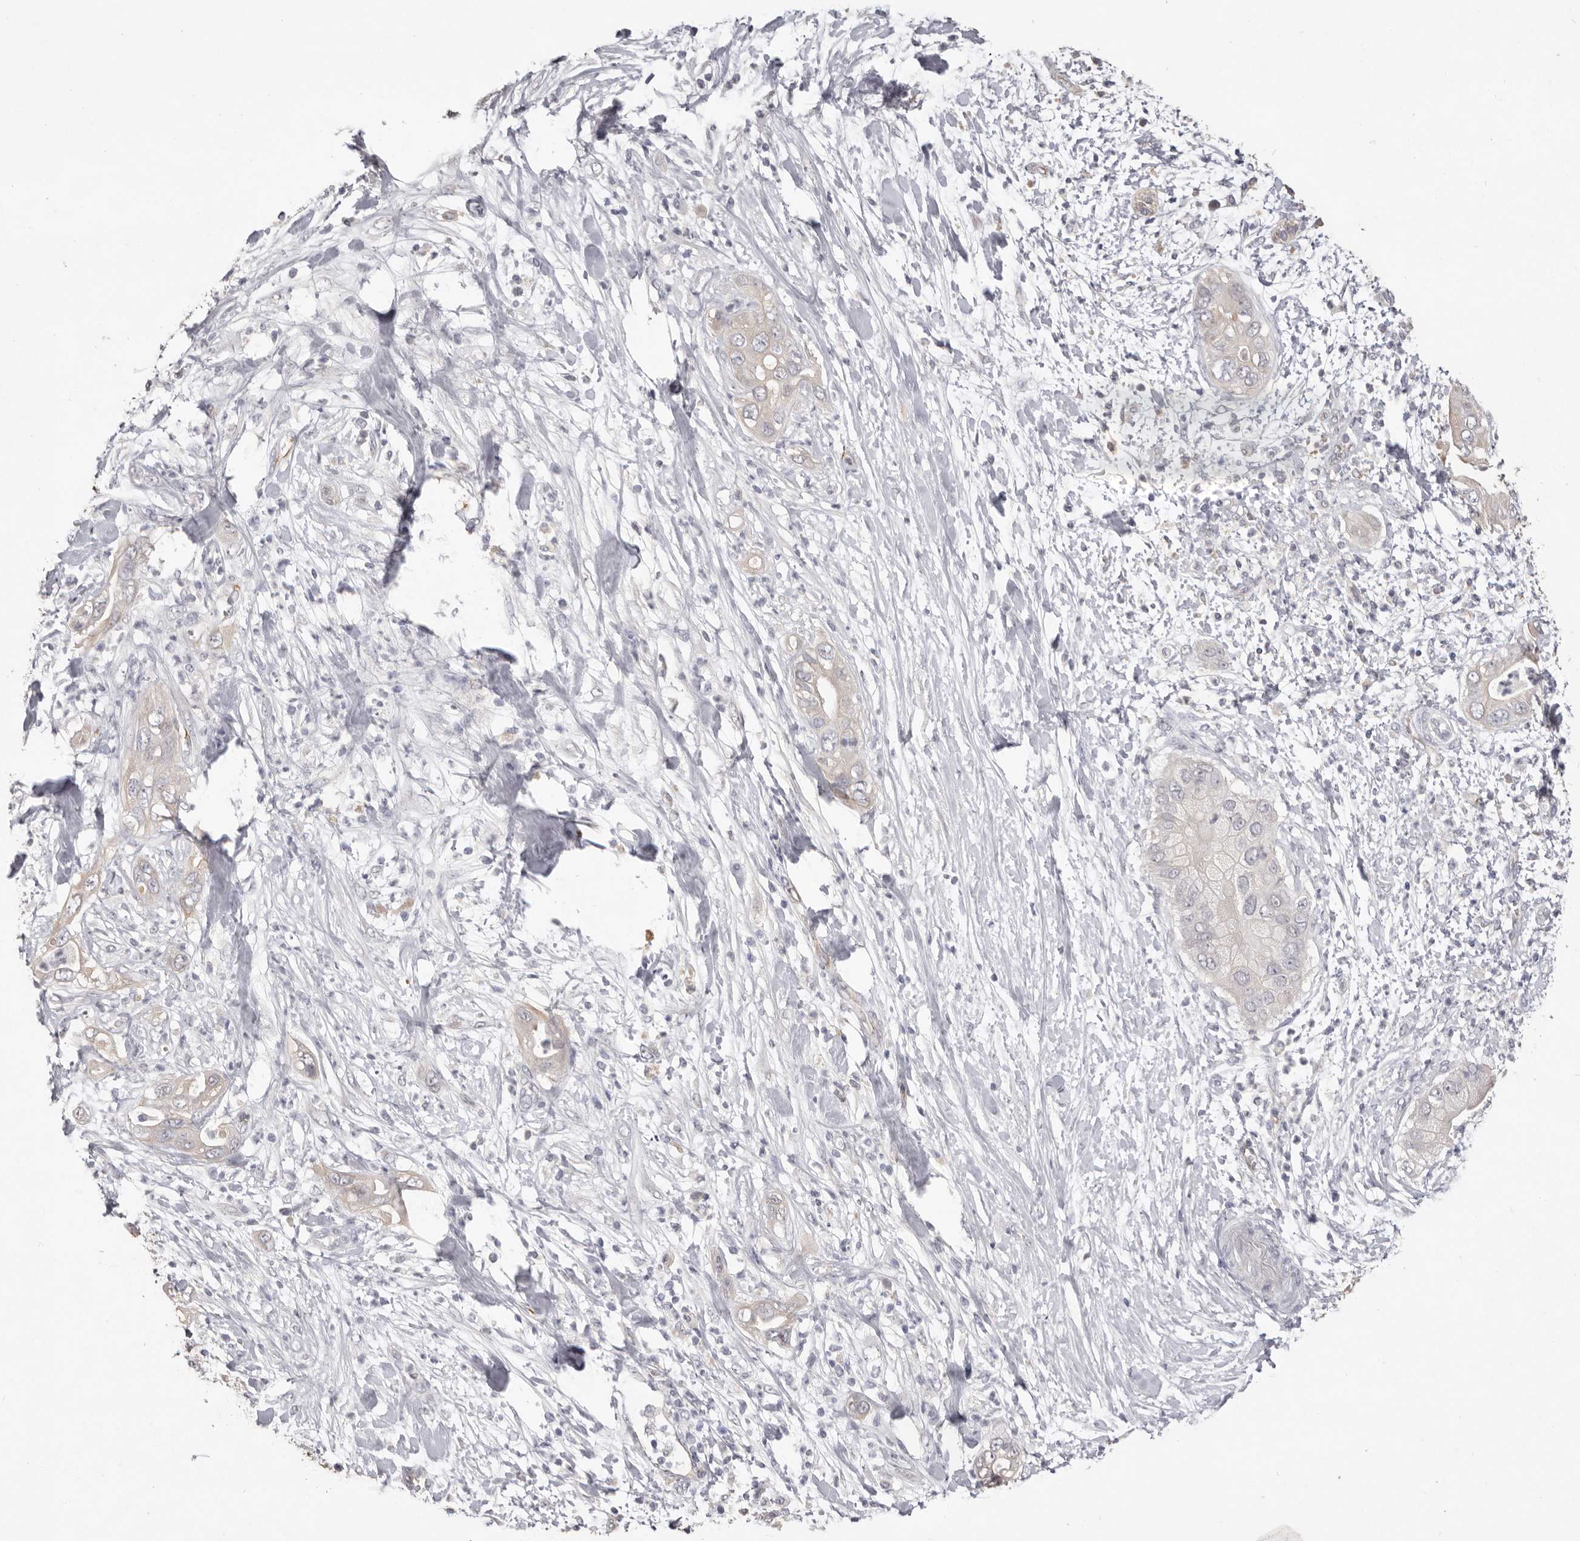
{"staining": {"intensity": "negative", "quantity": "none", "location": "none"}, "tissue": "pancreatic cancer", "cell_type": "Tumor cells", "image_type": "cancer", "snomed": [{"axis": "morphology", "description": "Adenocarcinoma, NOS"}, {"axis": "topography", "description": "Pancreas"}], "caption": "Tumor cells are negative for brown protein staining in pancreatic adenocarcinoma. The staining was performed using DAB (3,3'-diaminobenzidine) to visualize the protein expression in brown, while the nuclei were stained in blue with hematoxylin (Magnification: 20x).", "gene": "ZYG11B", "patient": {"sex": "female", "age": 78}}